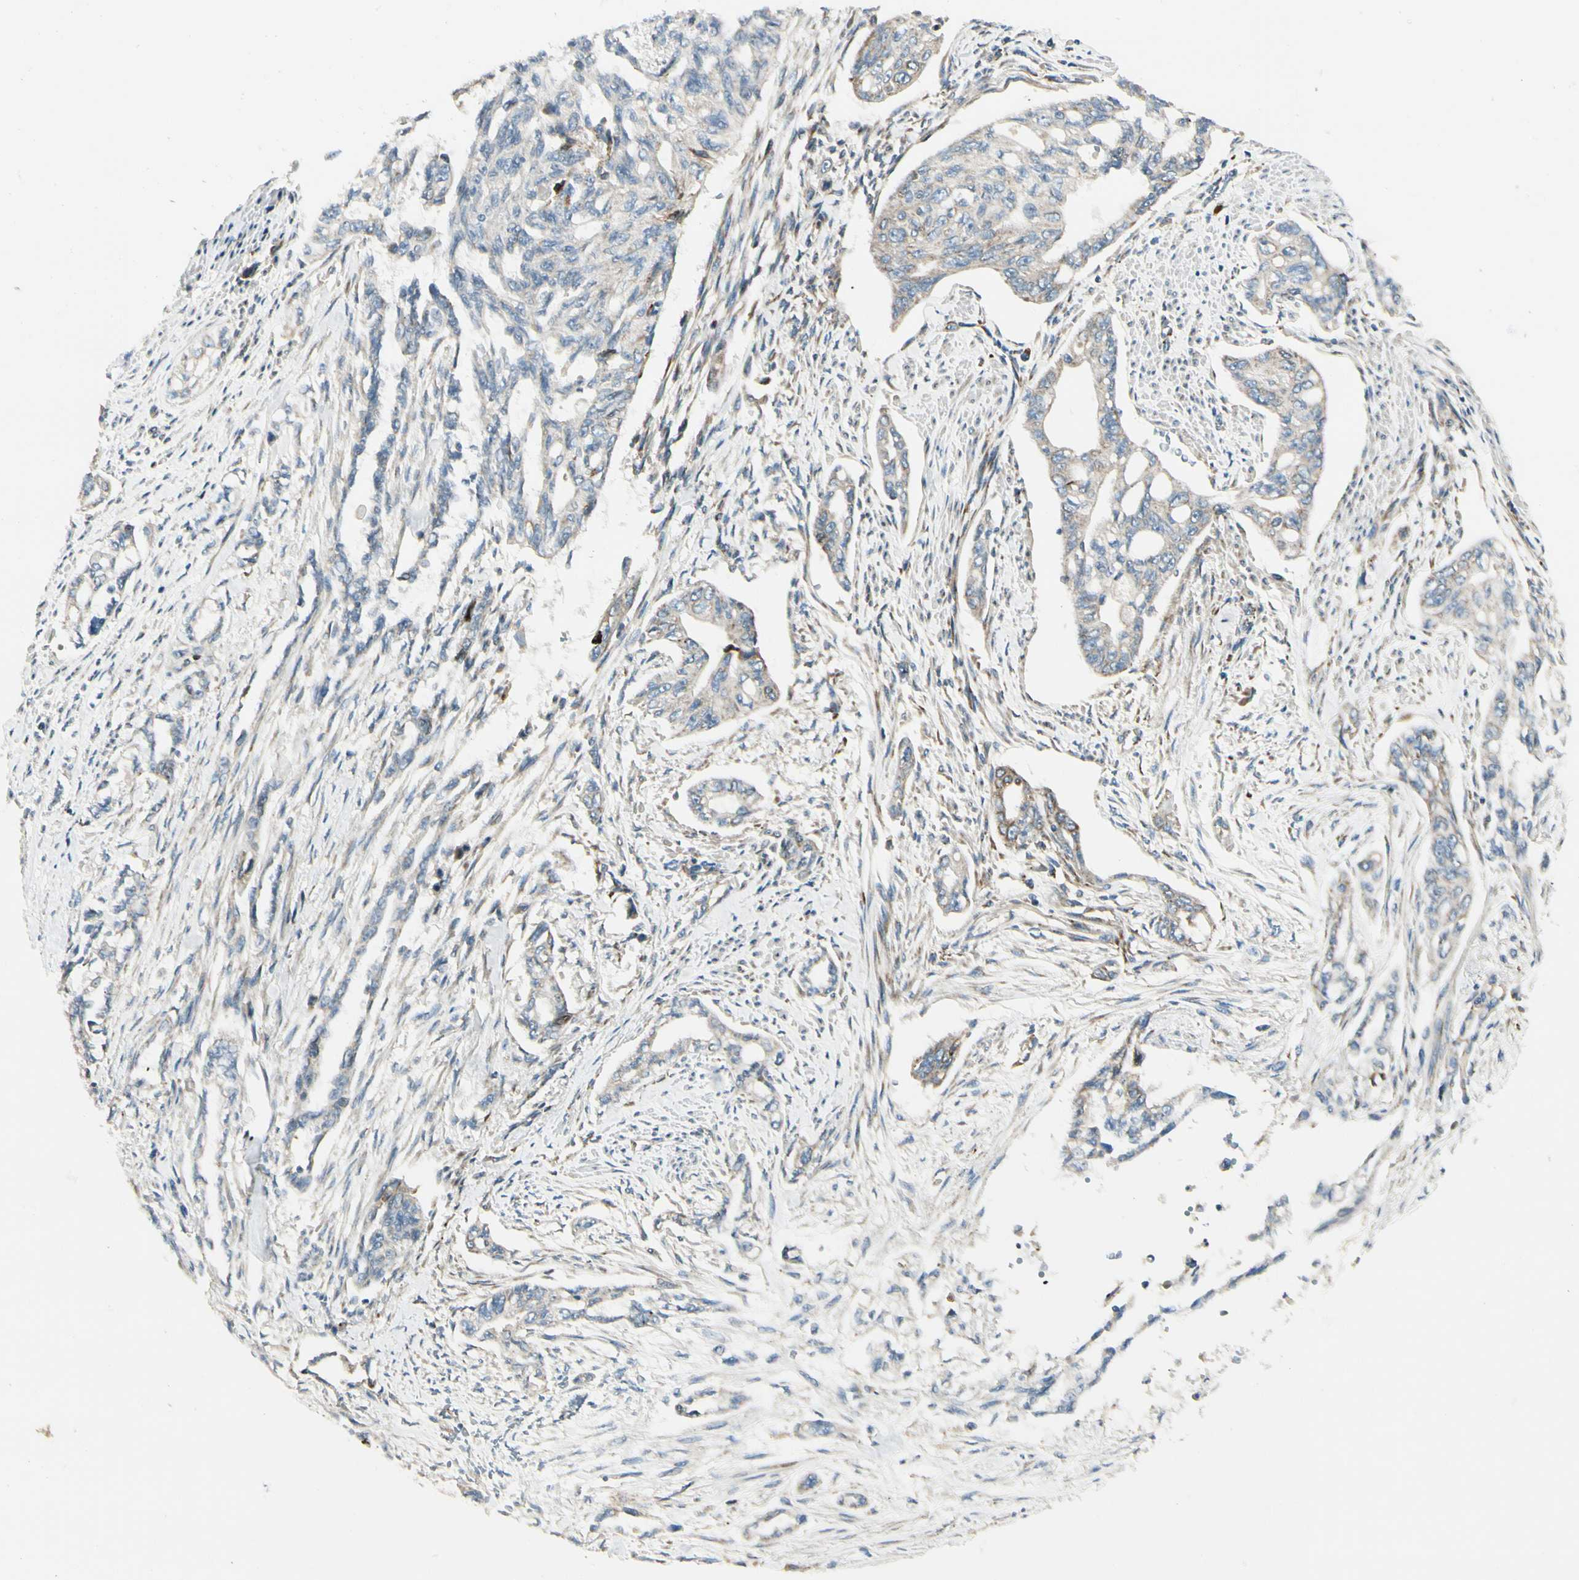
{"staining": {"intensity": "weak", "quantity": ">75%", "location": "cytoplasmic/membranous"}, "tissue": "pancreatic cancer", "cell_type": "Tumor cells", "image_type": "cancer", "snomed": [{"axis": "morphology", "description": "Normal tissue, NOS"}, {"axis": "topography", "description": "Pancreas"}], "caption": "High-power microscopy captured an immunohistochemistry (IHC) micrograph of pancreatic cancer, revealing weak cytoplasmic/membranous positivity in approximately >75% of tumor cells.", "gene": "MRPL9", "patient": {"sex": "male", "age": 42}}